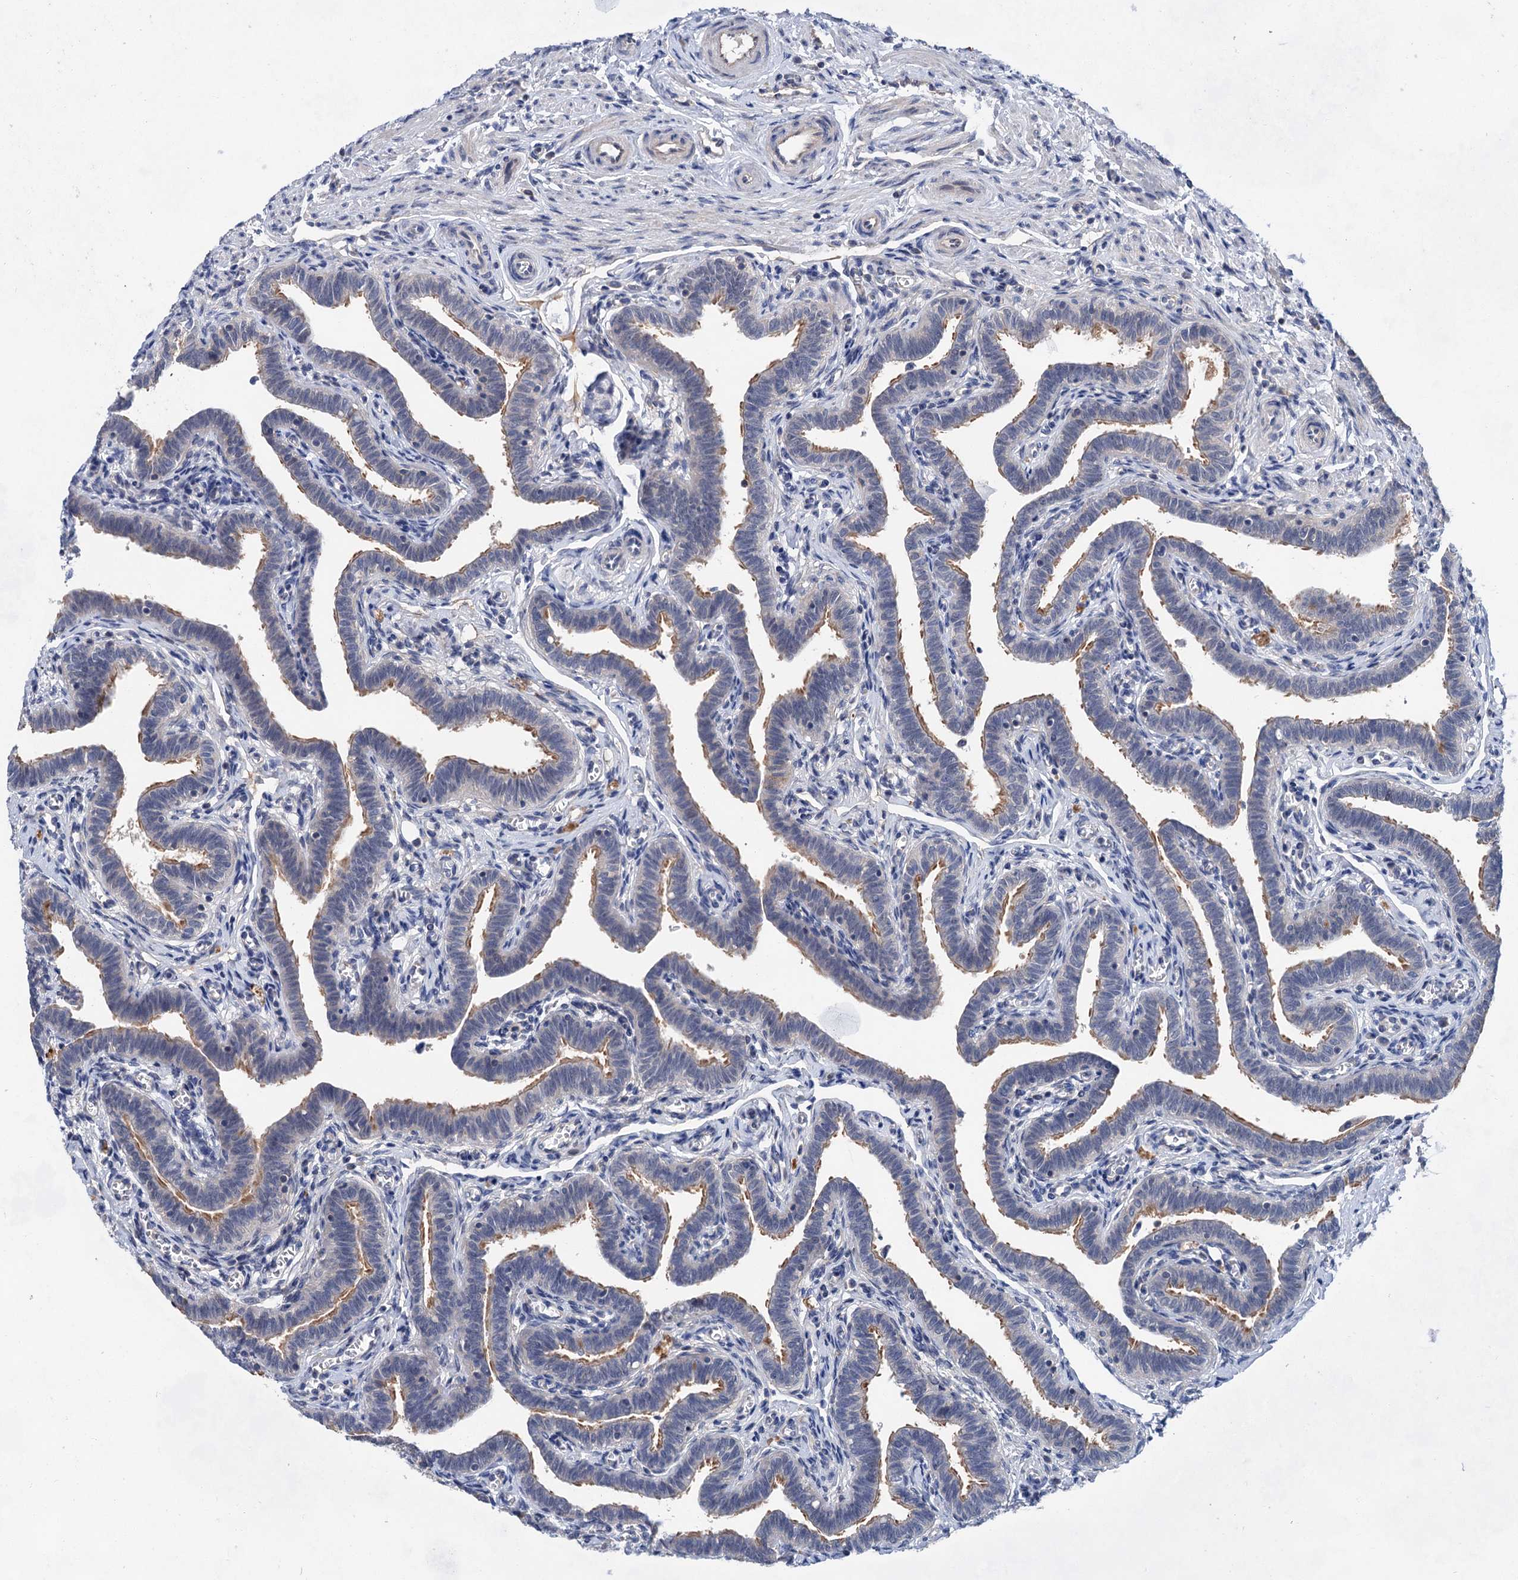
{"staining": {"intensity": "moderate", "quantity": "25%-75%", "location": "cytoplasmic/membranous"}, "tissue": "fallopian tube", "cell_type": "Glandular cells", "image_type": "normal", "snomed": [{"axis": "morphology", "description": "Normal tissue, NOS"}, {"axis": "topography", "description": "Fallopian tube"}], "caption": "Protein positivity by immunohistochemistry (IHC) exhibits moderate cytoplasmic/membranous positivity in about 25%-75% of glandular cells in normal fallopian tube. The protein is shown in brown color, while the nuclei are stained blue.", "gene": "MORN3", "patient": {"sex": "female", "age": 36}}